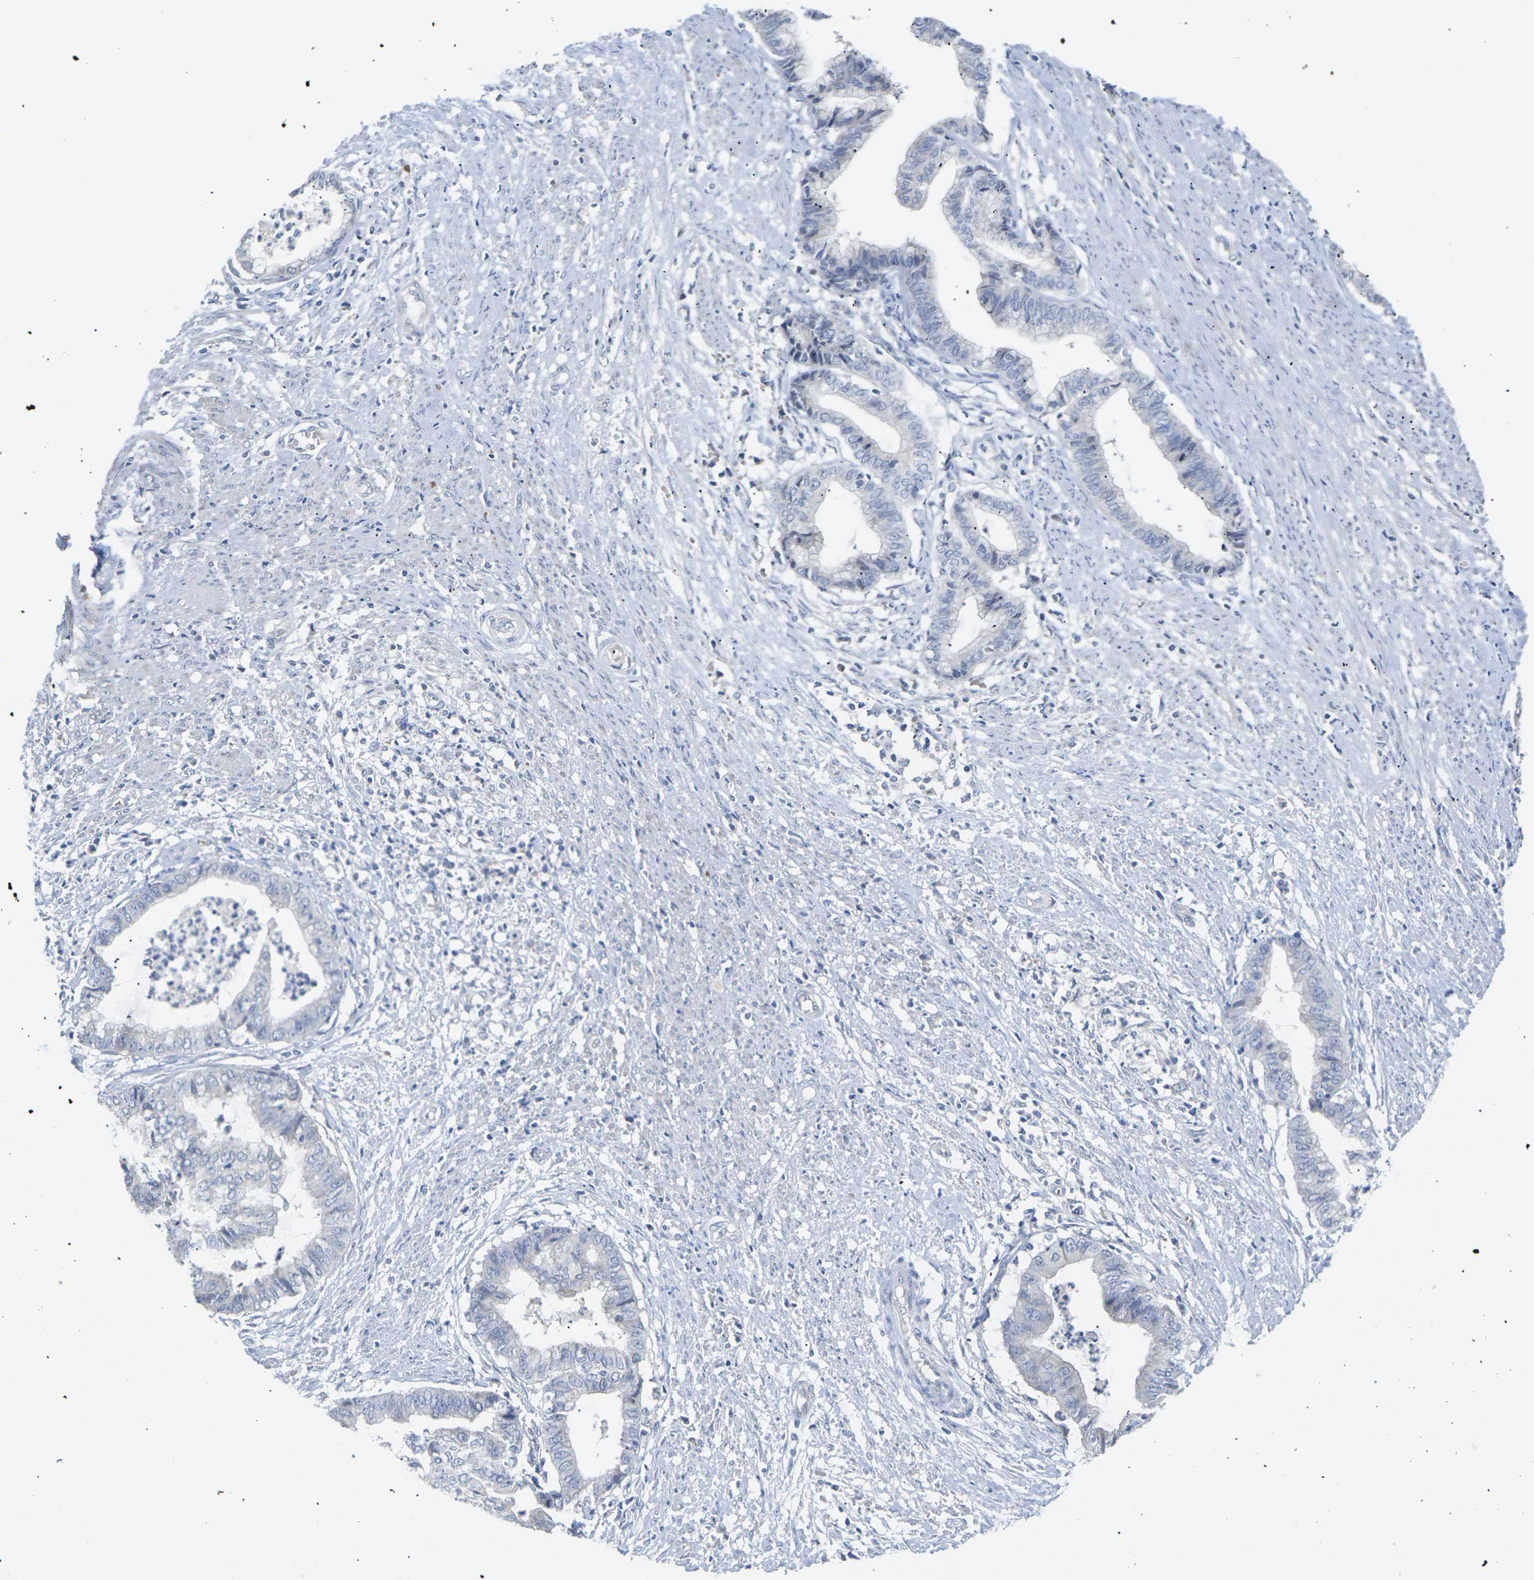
{"staining": {"intensity": "negative", "quantity": "none", "location": "none"}, "tissue": "endometrial cancer", "cell_type": "Tumor cells", "image_type": "cancer", "snomed": [{"axis": "morphology", "description": "Necrosis, NOS"}, {"axis": "morphology", "description": "Adenocarcinoma, NOS"}, {"axis": "topography", "description": "Endometrium"}], "caption": "A high-resolution histopathology image shows IHC staining of endometrial adenocarcinoma, which displays no significant expression in tumor cells.", "gene": "TMCO4", "patient": {"sex": "female", "age": 79}}